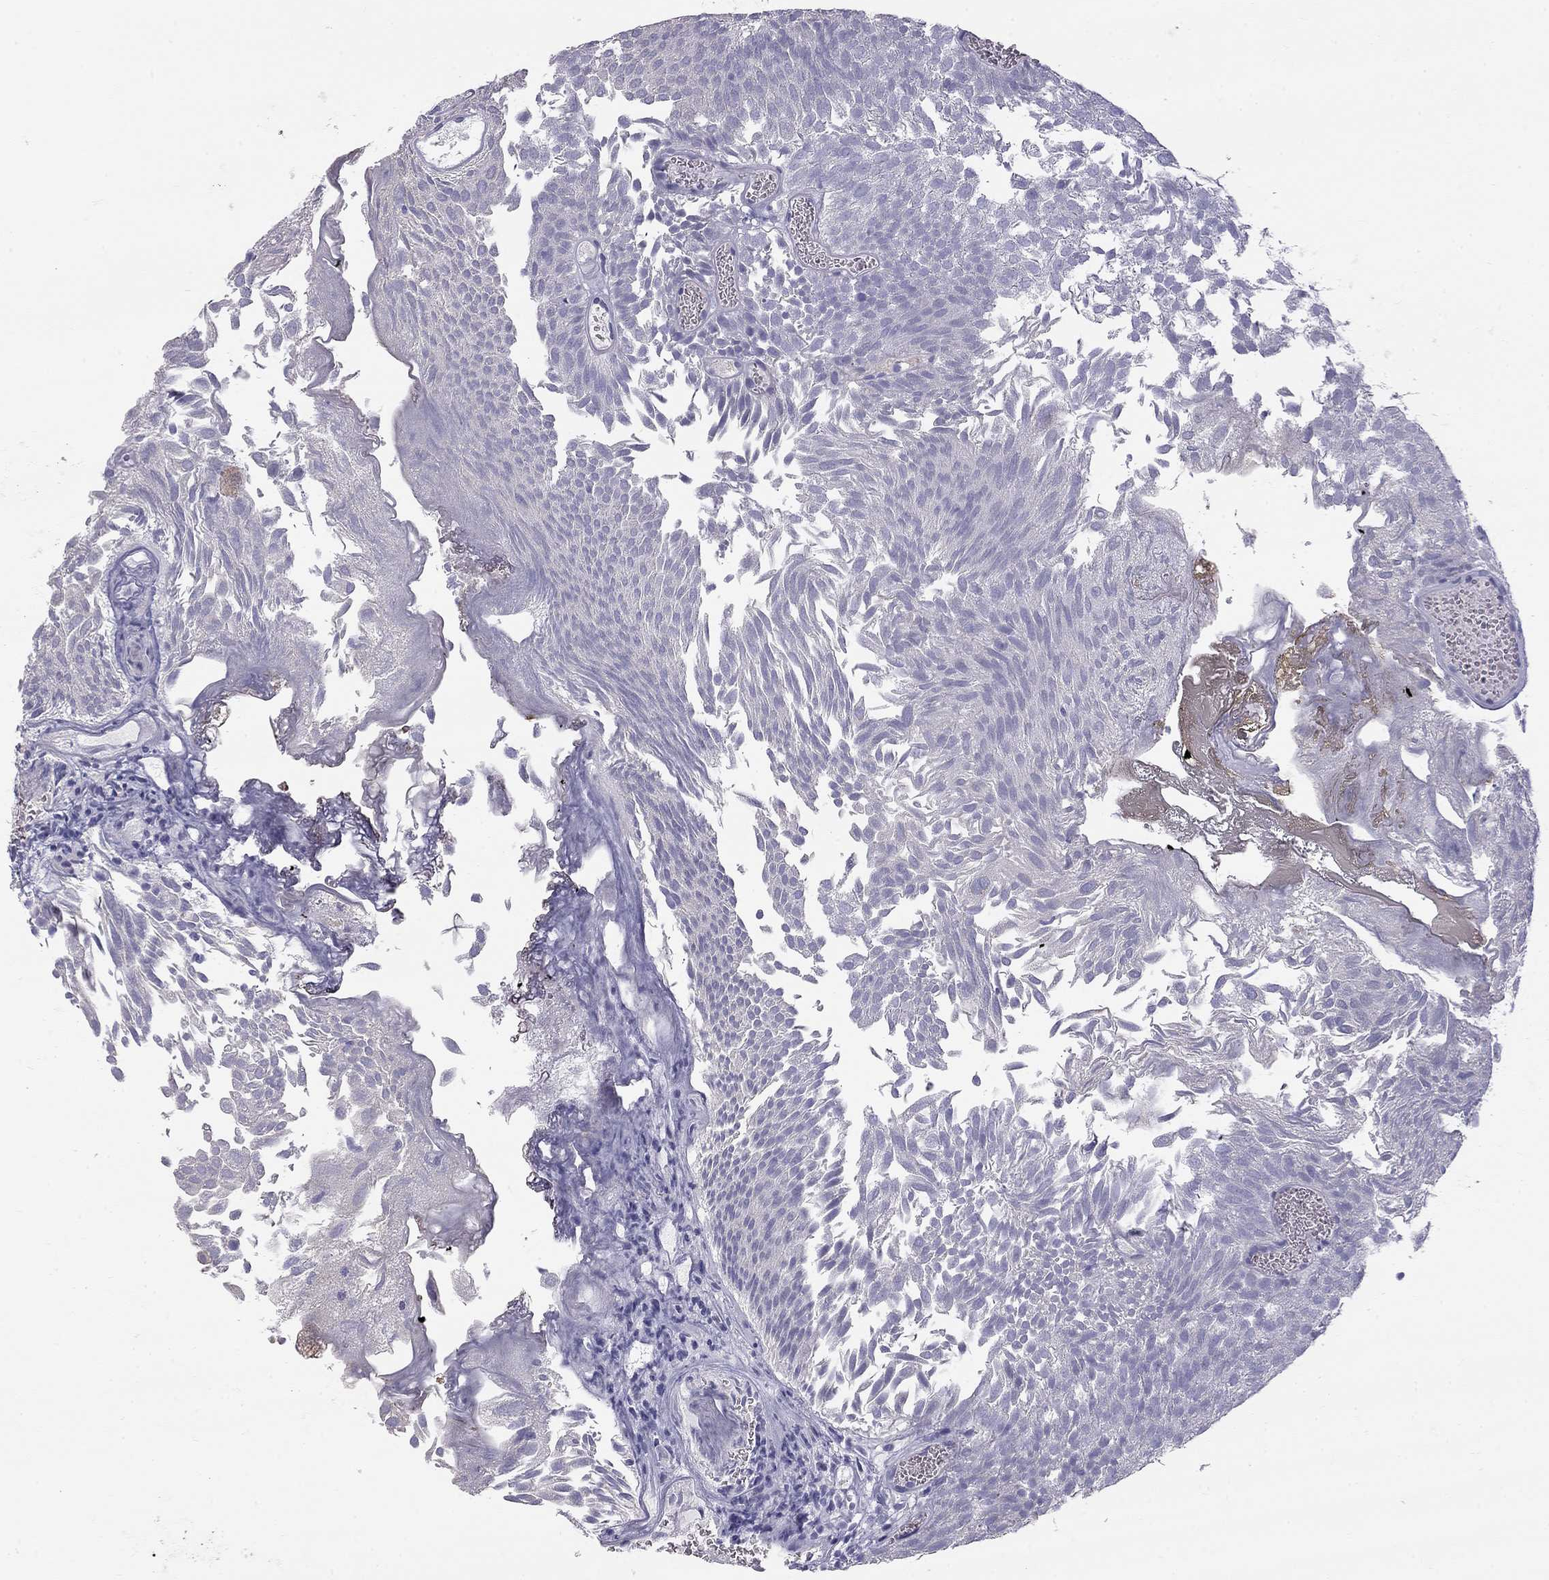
{"staining": {"intensity": "negative", "quantity": "none", "location": "none"}, "tissue": "urothelial cancer", "cell_type": "Tumor cells", "image_type": "cancer", "snomed": [{"axis": "morphology", "description": "Urothelial carcinoma, Low grade"}, {"axis": "topography", "description": "Urinary bladder"}], "caption": "Urothelial carcinoma (low-grade) was stained to show a protein in brown. There is no significant staining in tumor cells.", "gene": "TDRD6", "patient": {"sex": "male", "age": 52}}